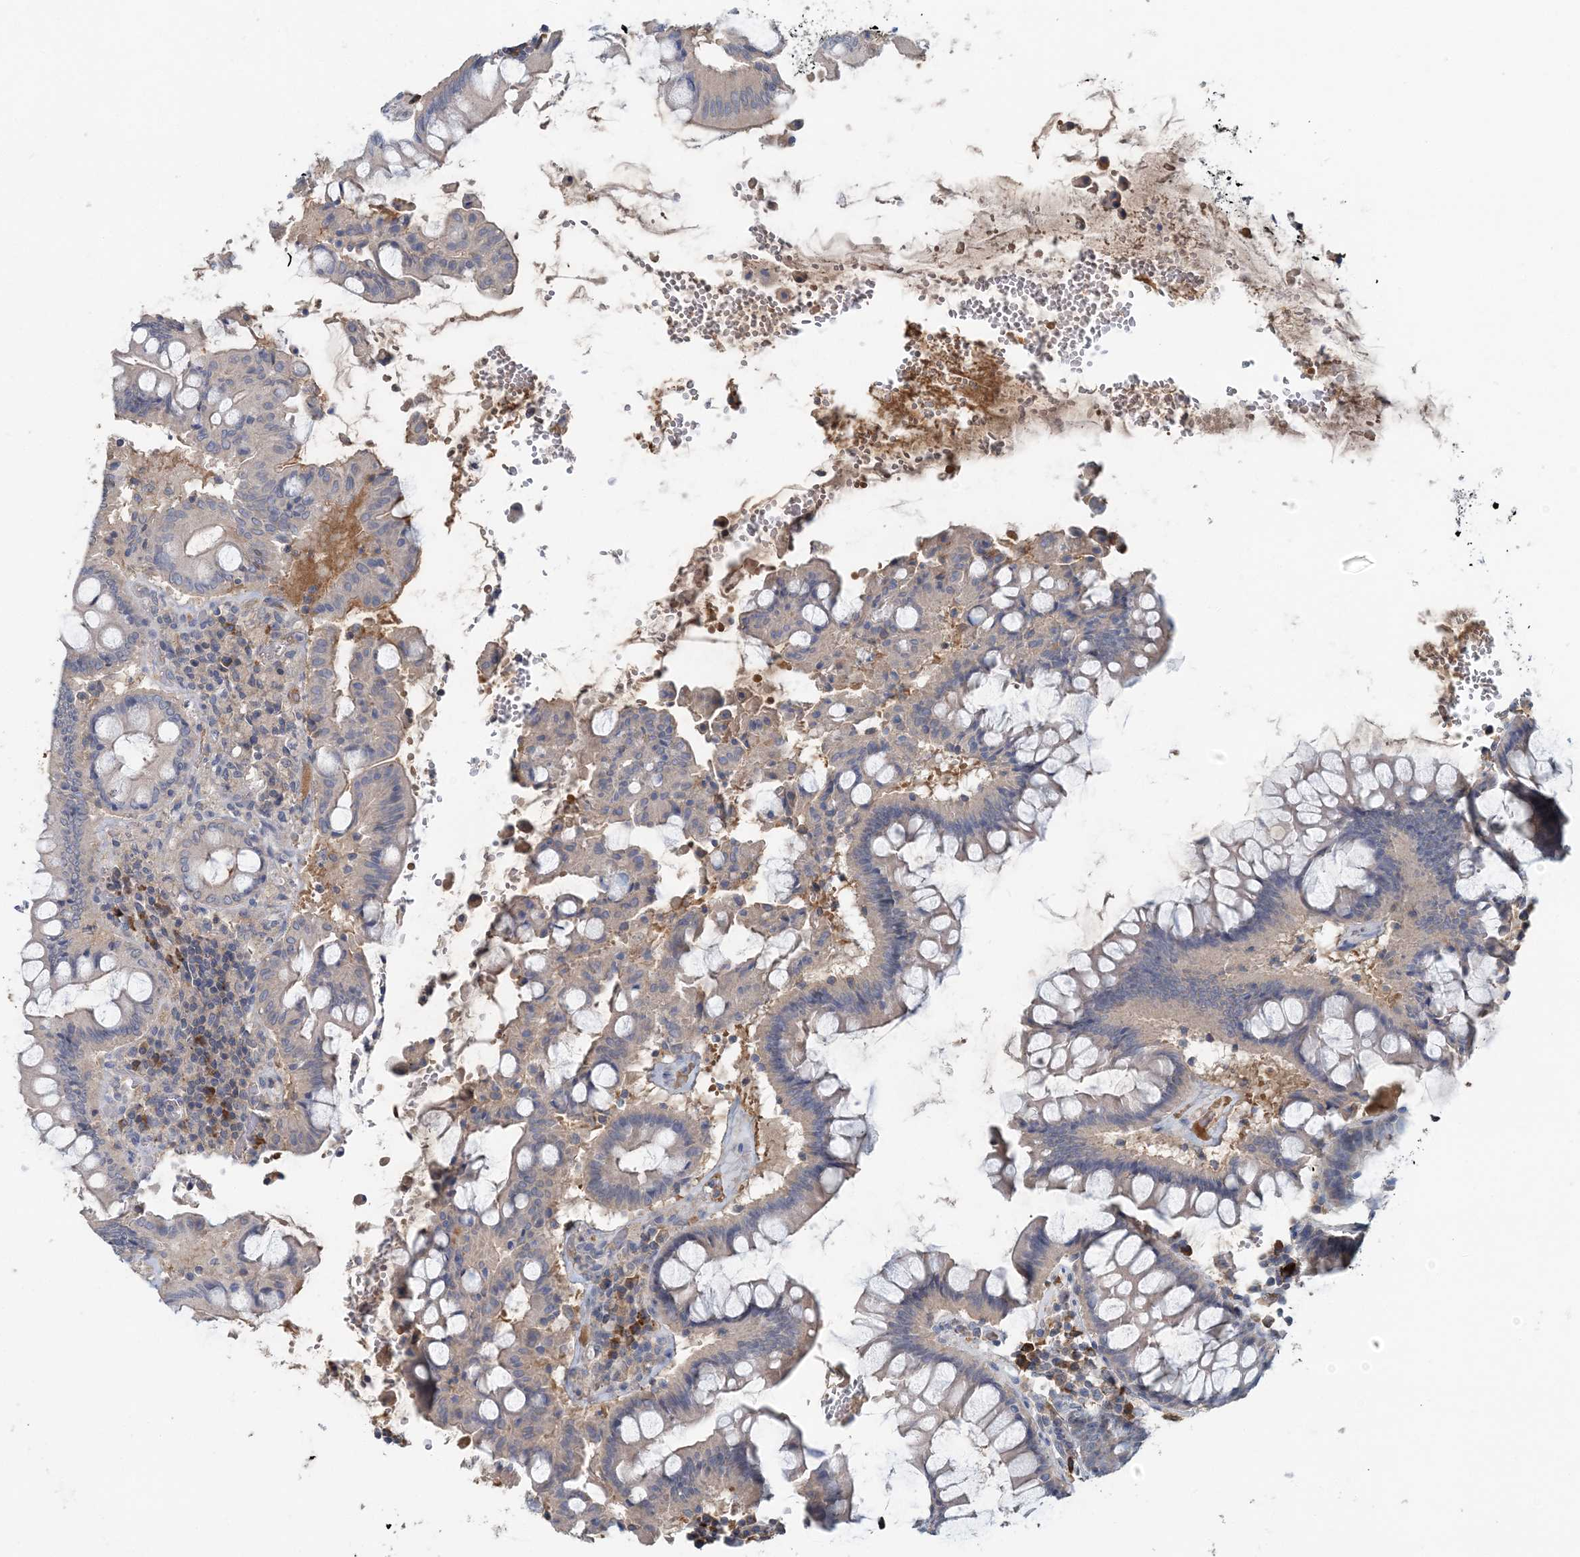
{"staining": {"intensity": "negative", "quantity": "none", "location": "none"}, "tissue": "colorectal cancer", "cell_type": "Tumor cells", "image_type": "cancer", "snomed": [{"axis": "morphology", "description": "Normal tissue, NOS"}, {"axis": "morphology", "description": "Adenocarcinoma, NOS"}, {"axis": "topography", "description": "Colon"}], "caption": "Immunohistochemistry histopathology image of neoplastic tissue: human colorectal cancer (adenocarcinoma) stained with DAB exhibits no significant protein positivity in tumor cells.", "gene": "RNF25", "patient": {"sex": "female", "age": 75}}